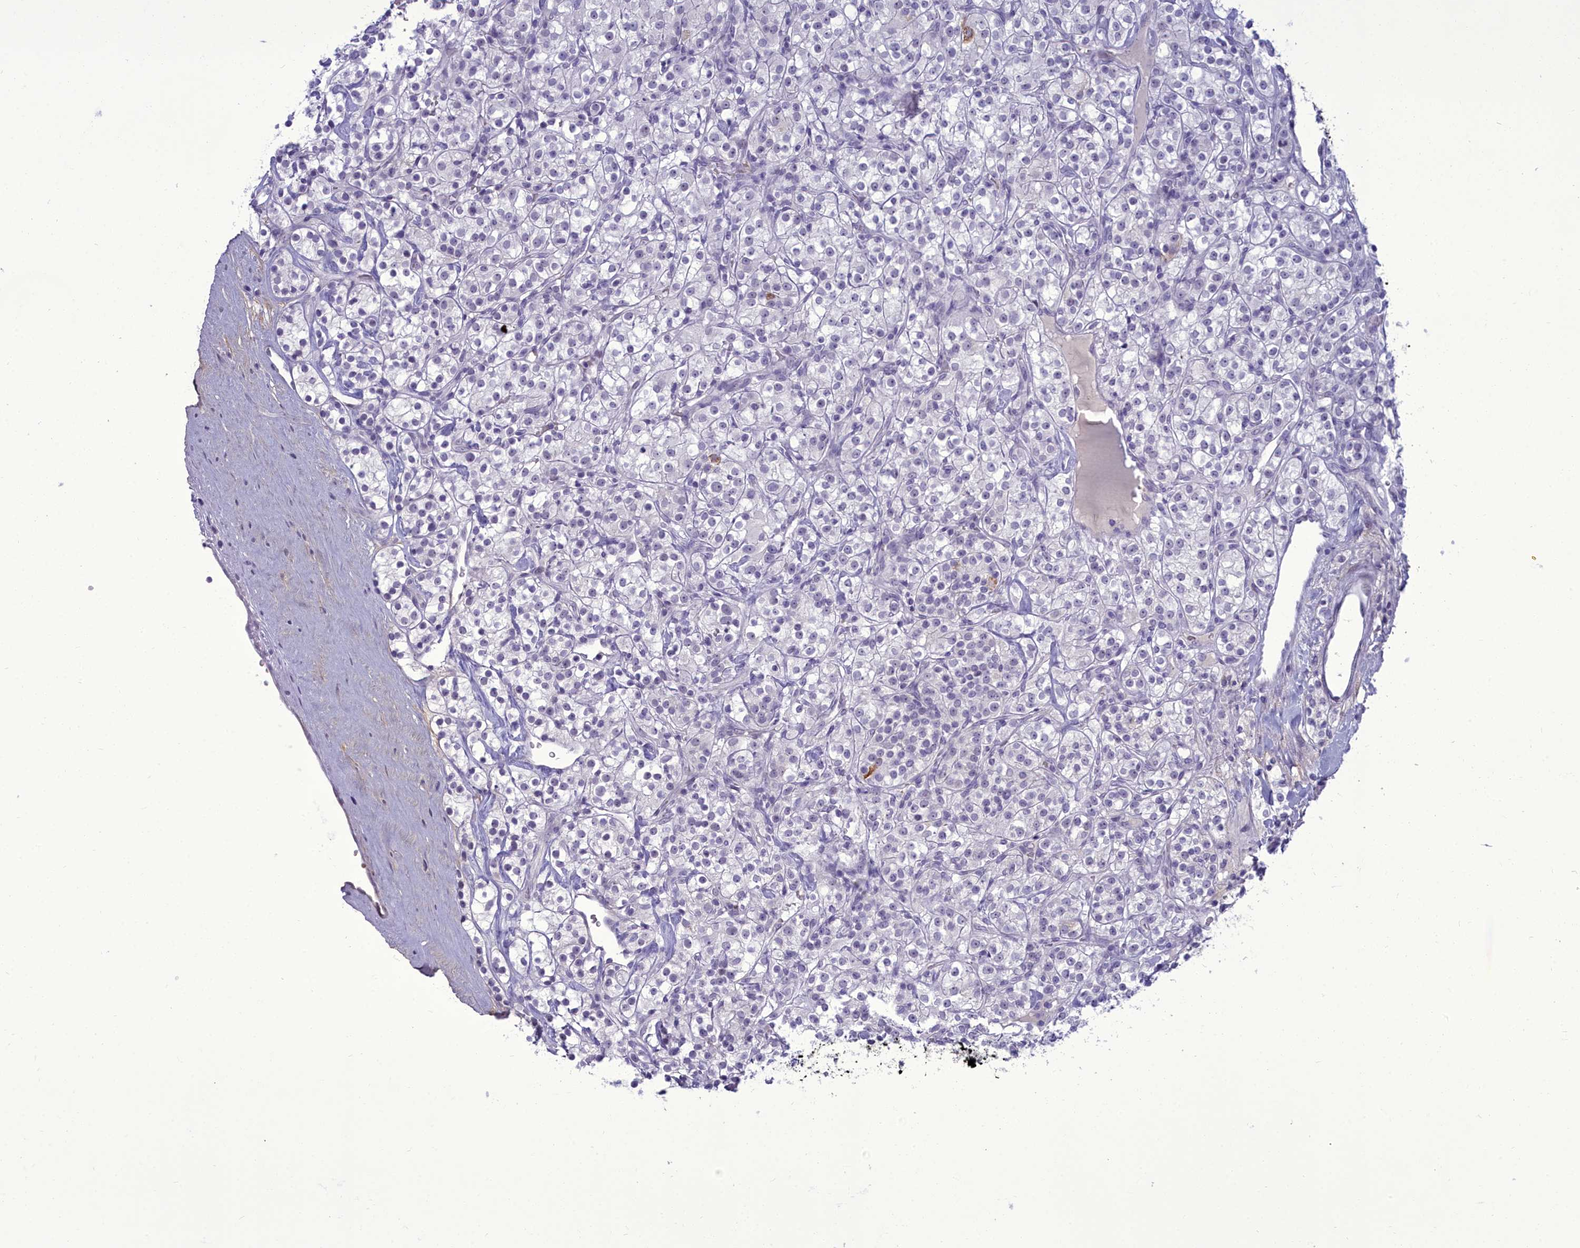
{"staining": {"intensity": "negative", "quantity": "none", "location": "none"}, "tissue": "renal cancer", "cell_type": "Tumor cells", "image_type": "cancer", "snomed": [{"axis": "morphology", "description": "Adenocarcinoma, NOS"}, {"axis": "topography", "description": "Kidney"}], "caption": "An immunohistochemistry image of renal adenocarcinoma is shown. There is no staining in tumor cells of renal adenocarcinoma.", "gene": "OSTN", "patient": {"sex": "male", "age": 77}}